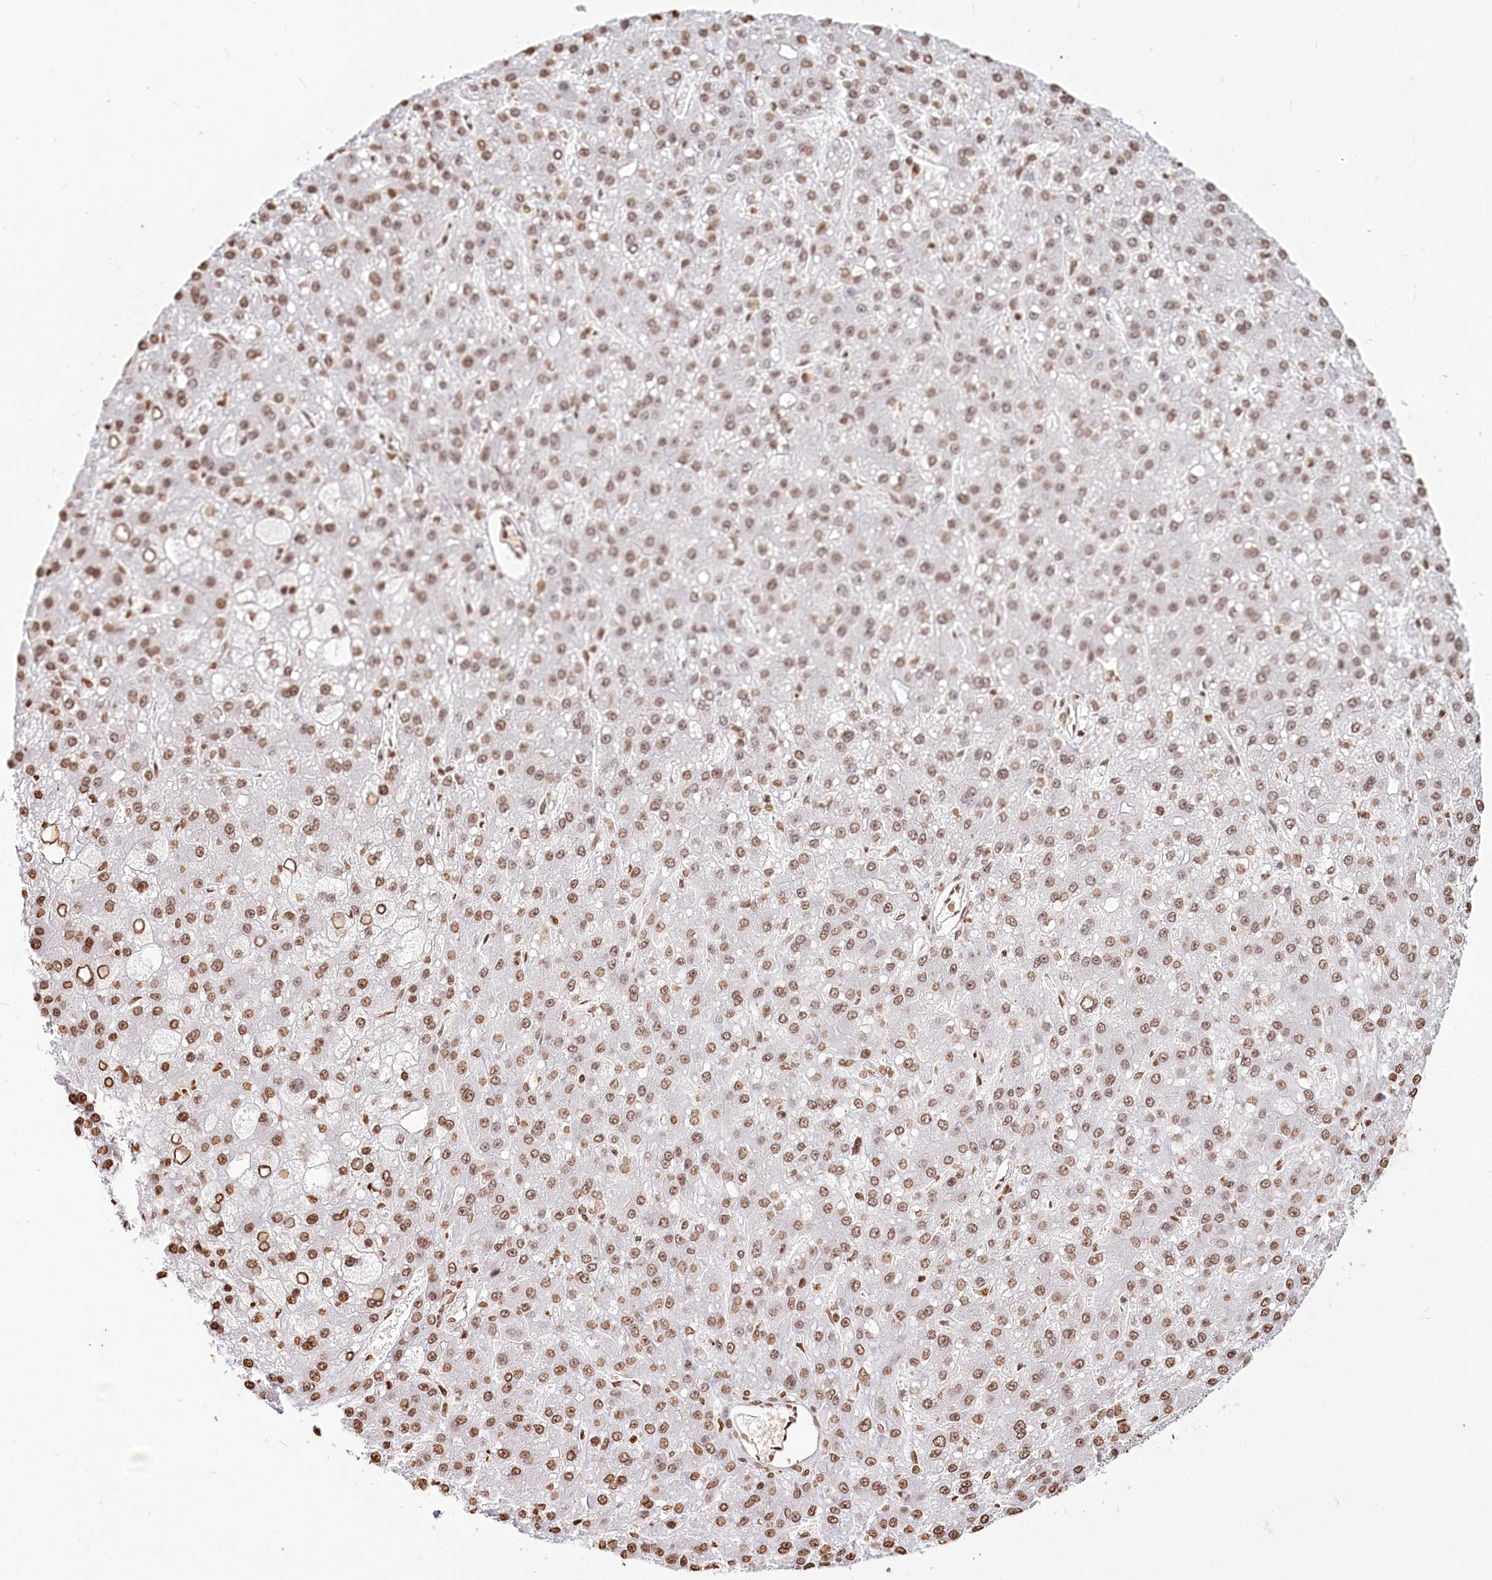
{"staining": {"intensity": "moderate", "quantity": ">75%", "location": "nuclear"}, "tissue": "liver cancer", "cell_type": "Tumor cells", "image_type": "cancer", "snomed": [{"axis": "morphology", "description": "Carcinoma, Hepatocellular, NOS"}, {"axis": "topography", "description": "Liver"}], "caption": "DAB (3,3'-diaminobenzidine) immunohistochemical staining of liver cancer demonstrates moderate nuclear protein positivity in approximately >75% of tumor cells. Using DAB (brown) and hematoxylin (blue) stains, captured at high magnification using brightfield microscopy.", "gene": "FAM13A", "patient": {"sex": "male", "age": 67}}